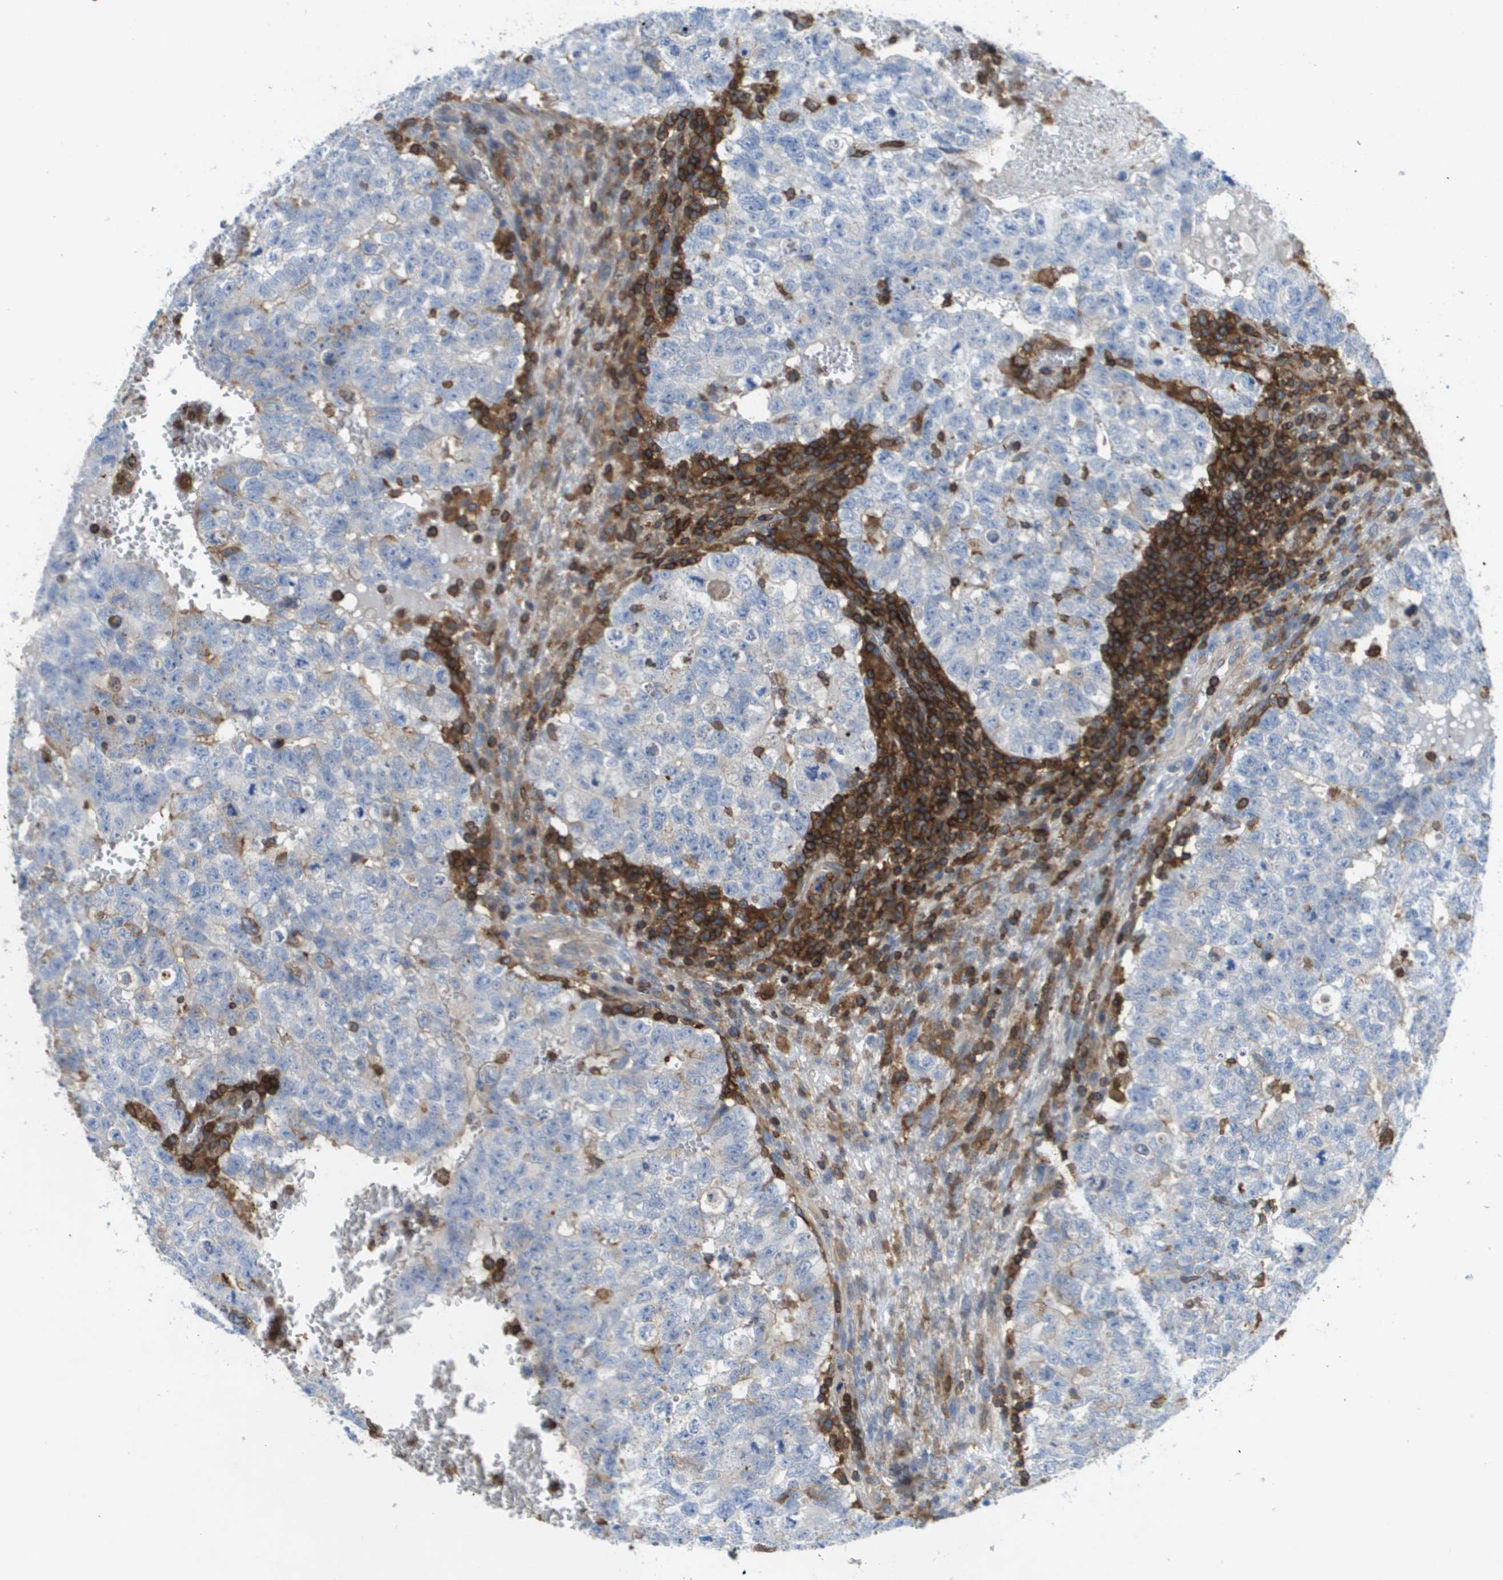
{"staining": {"intensity": "negative", "quantity": "none", "location": "none"}, "tissue": "testis cancer", "cell_type": "Tumor cells", "image_type": "cancer", "snomed": [{"axis": "morphology", "description": "Seminoma, NOS"}, {"axis": "morphology", "description": "Carcinoma, Embryonal, NOS"}, {"axis": "topography", "description": "Testis"}], "caption": "Immunohistochemistry photomicrograph of neoplastic tissue: human embryonal carcinoma (testis) stained with DAB reveals no significant protein staining in tumor cells.", "gene": "PASK", "patient": {"sex": "male", "age": 38}}